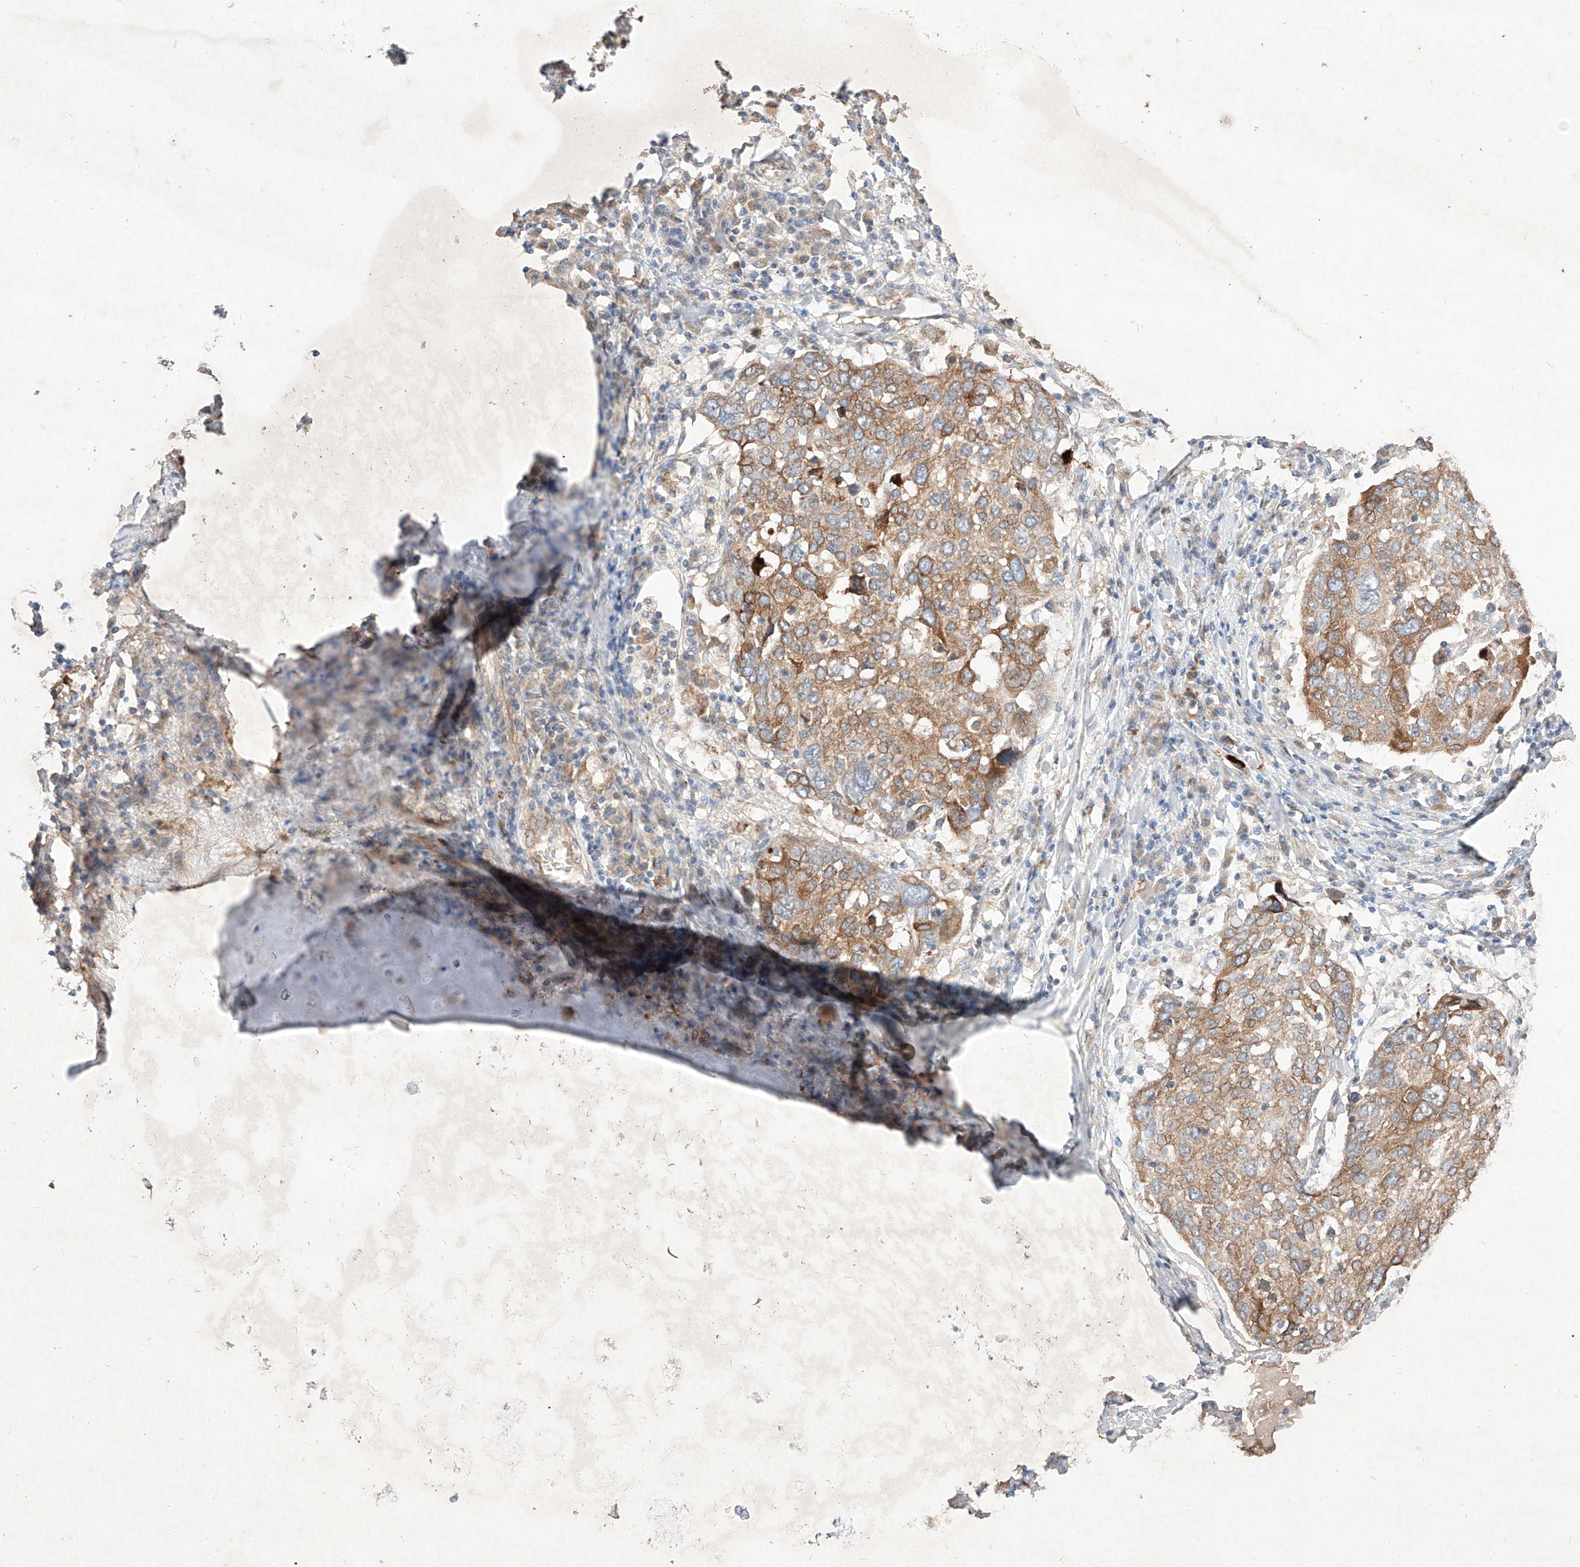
{"staining": {"intensity": "moderate", "quantity": ">75%", "location": "cytoplasmic/membranous"}, "tissue": "lung cancer", "cell_type": "Tumor cells", "image_type": "cancer", "snomed": [{"axis": "morphology", "description": "Squamous cell carcinoma, NOS"}, {"axis": "topography", "description": "Lung"}], "caption": "Protein expression by immunohistochemistry displays moderate cytoplasmic/membranous expression in approximately >75% of tumor cells in lung cancer.", "gene": "C6orf62", "patient": {"sex": "male", "age": 65}}